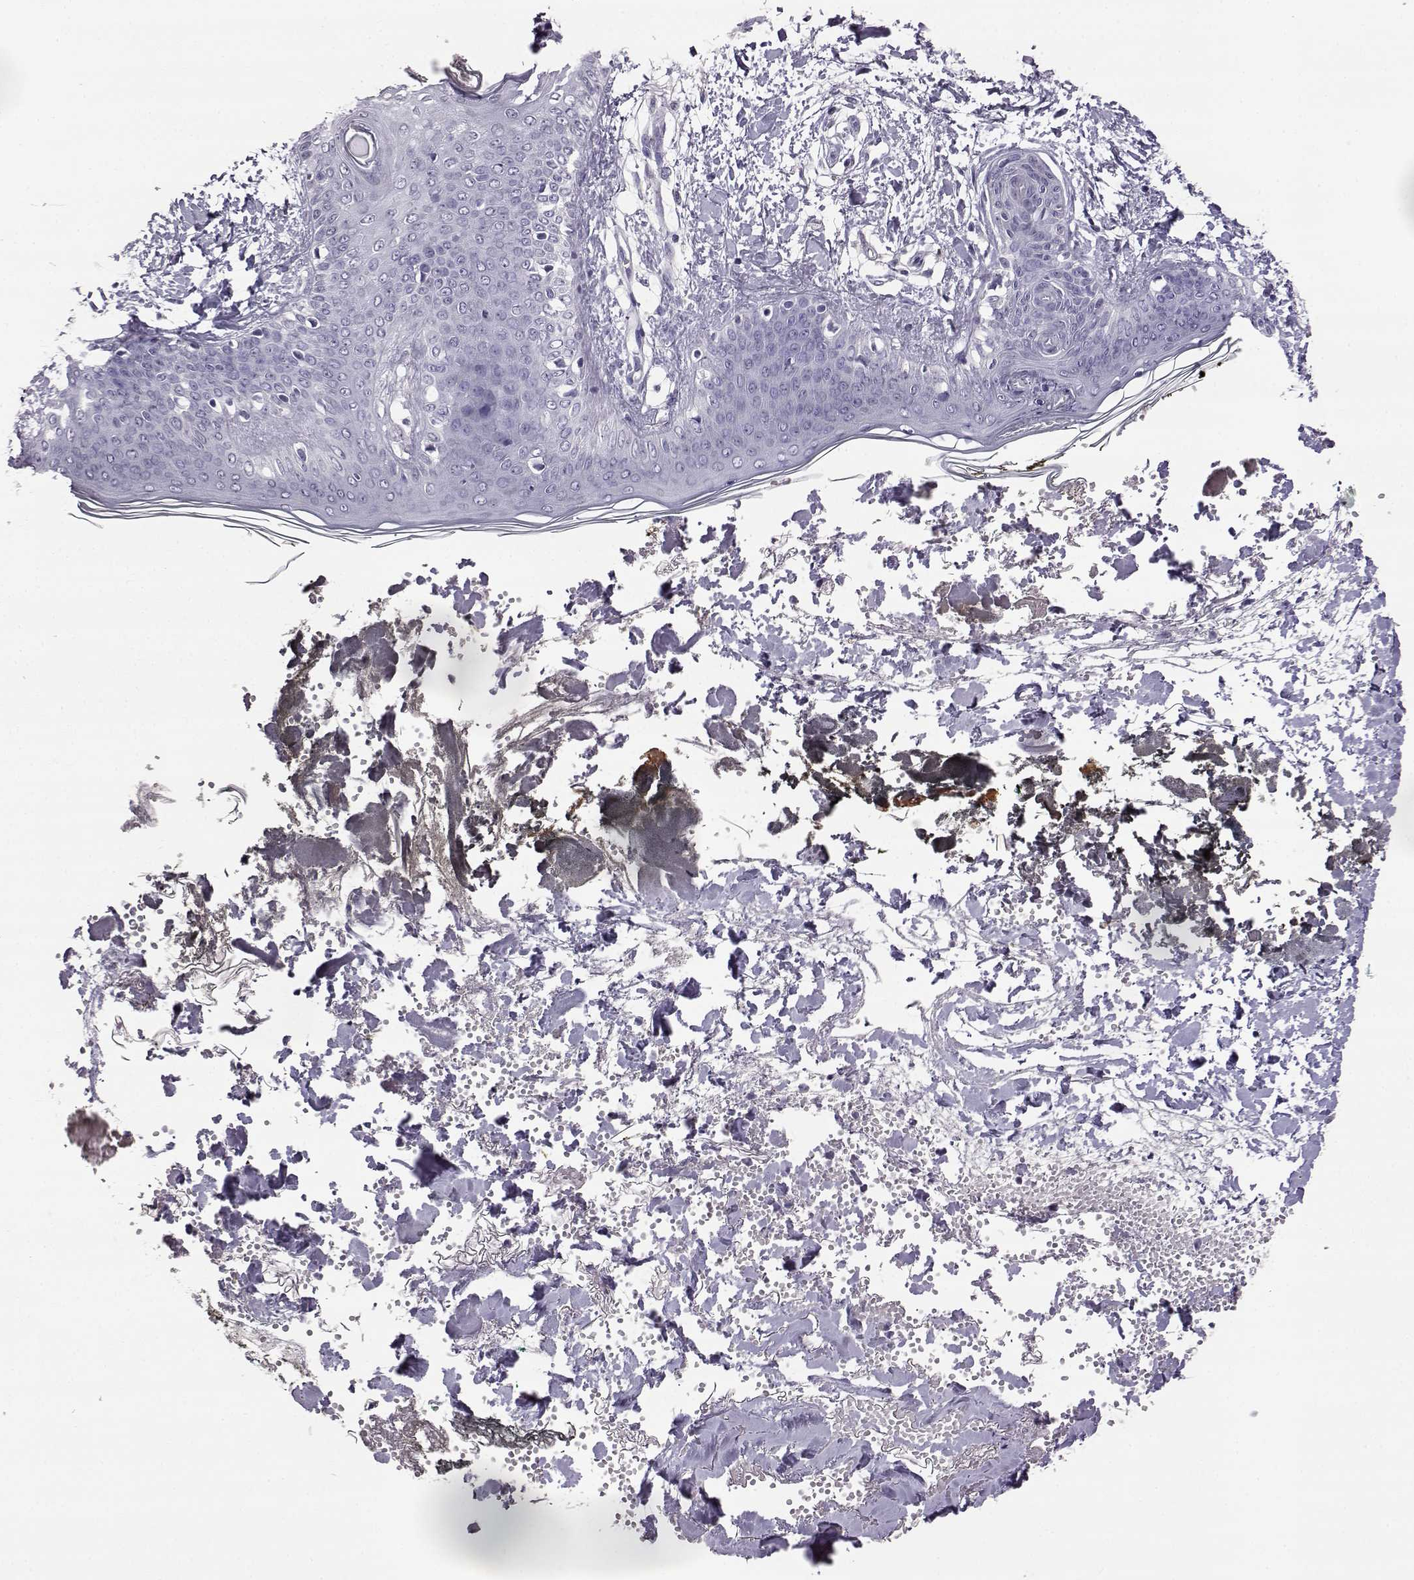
{"staining": {"intensity": "negative", "quantity": "none", "location": "none"}, "tissue": "skin", "cell_type": "Fibroblasts", "image_type": "normal", "snomed": [{"axis": "morphology", "description": "Normal tissue, NOS"}, {"axis": "topography", "description": "Skin"}], "caption": "Protein analysis of normal skin shows no significant staining in fibroblasts. (Stains: DAB immunohistochemistry with hematoxylin counter stain, Microscopy: brightfield microscopy at high magnification).", "gene": "AKR1B1", "patient": {"sex": "female", "age": 34}}